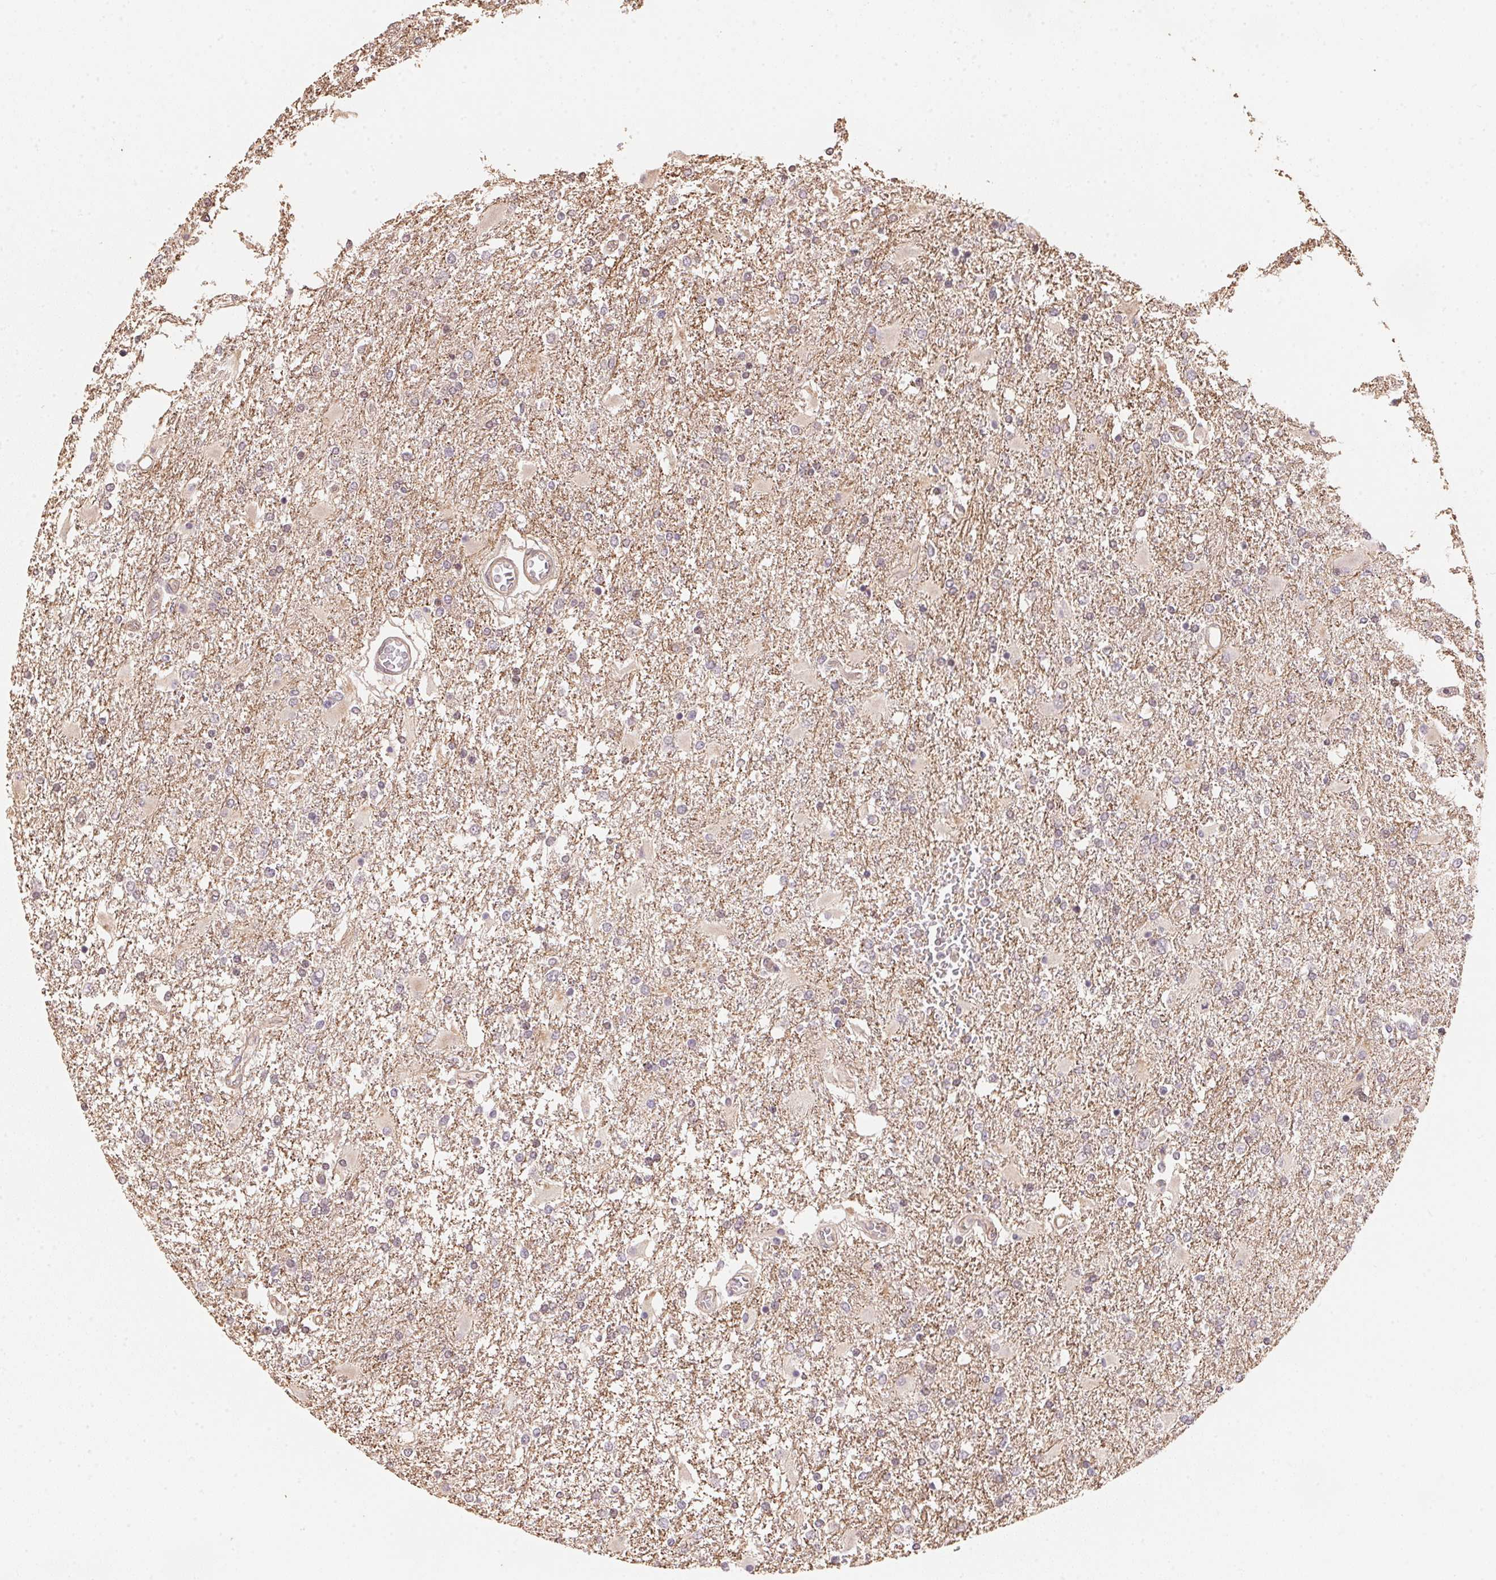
{"staining": {"intensity": "weak", "quantity": "<25%", "location": "cytoplasmic/membranous"}, "tissue": "glioma", "cell_type": "Tumor cells", "image_type": "cancer", "snomed": [{"axis": "morphology", "description": "Glioma, malignant, High grade"}, {"axis": "topography", "description": "Cerebral cortex"}], "caption": "Tumor cells are negative for brown protein staining in glioma.", "gene": "TMEM222", "patient": {"sex": "male", "age": 79}}